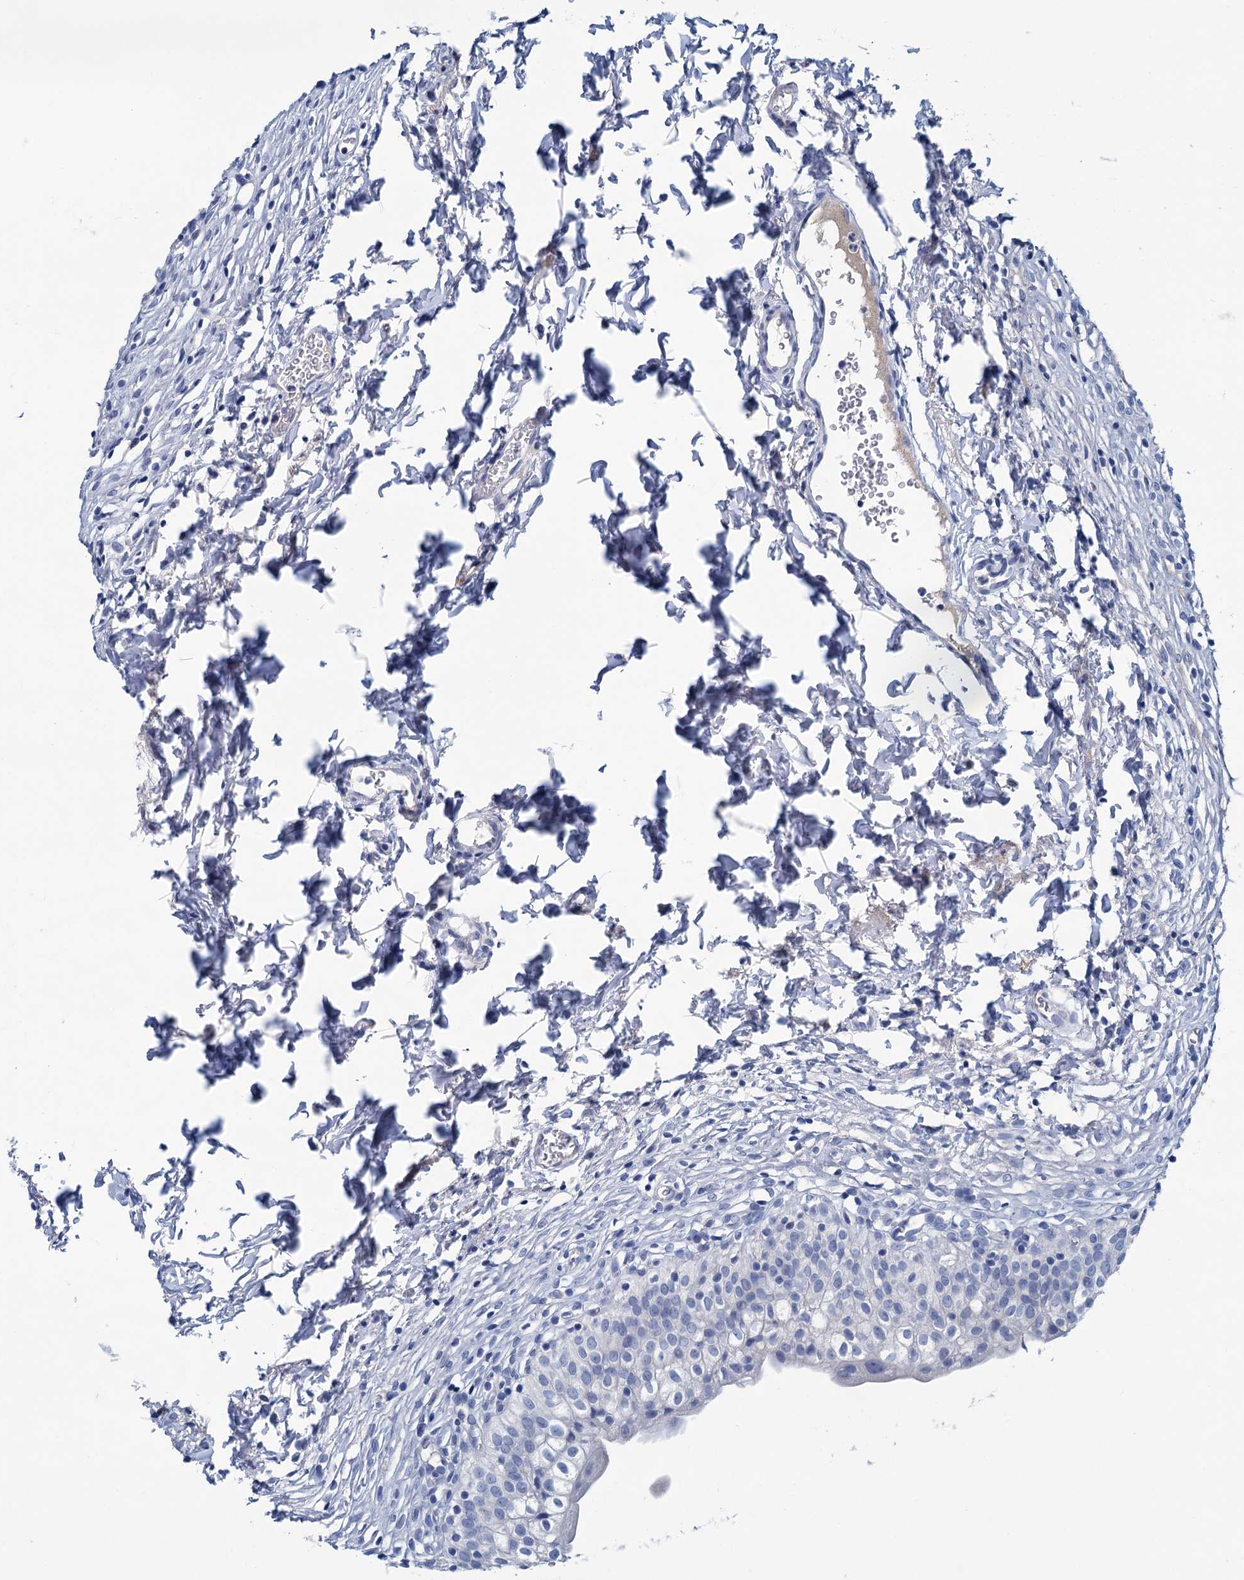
{"staining": {"intensity": "negative", "quantity": "none", "location": "none"}, "tissue": "urinary bladder", "cell_type": "Urothelial cells", "image_type": "normal", "snomed": [{"axis": "morphology", "description": "Normal tissue, NOS"}, {"axis": "topography", "description": "Urinary bladder"}], "caption": "Immunohistochemical staining of unremarkable urinary bladder reveals no significant expression in urothelial cells.", "gene": "MYOZ3", "patient": {"sex": "male", "age": 55}}